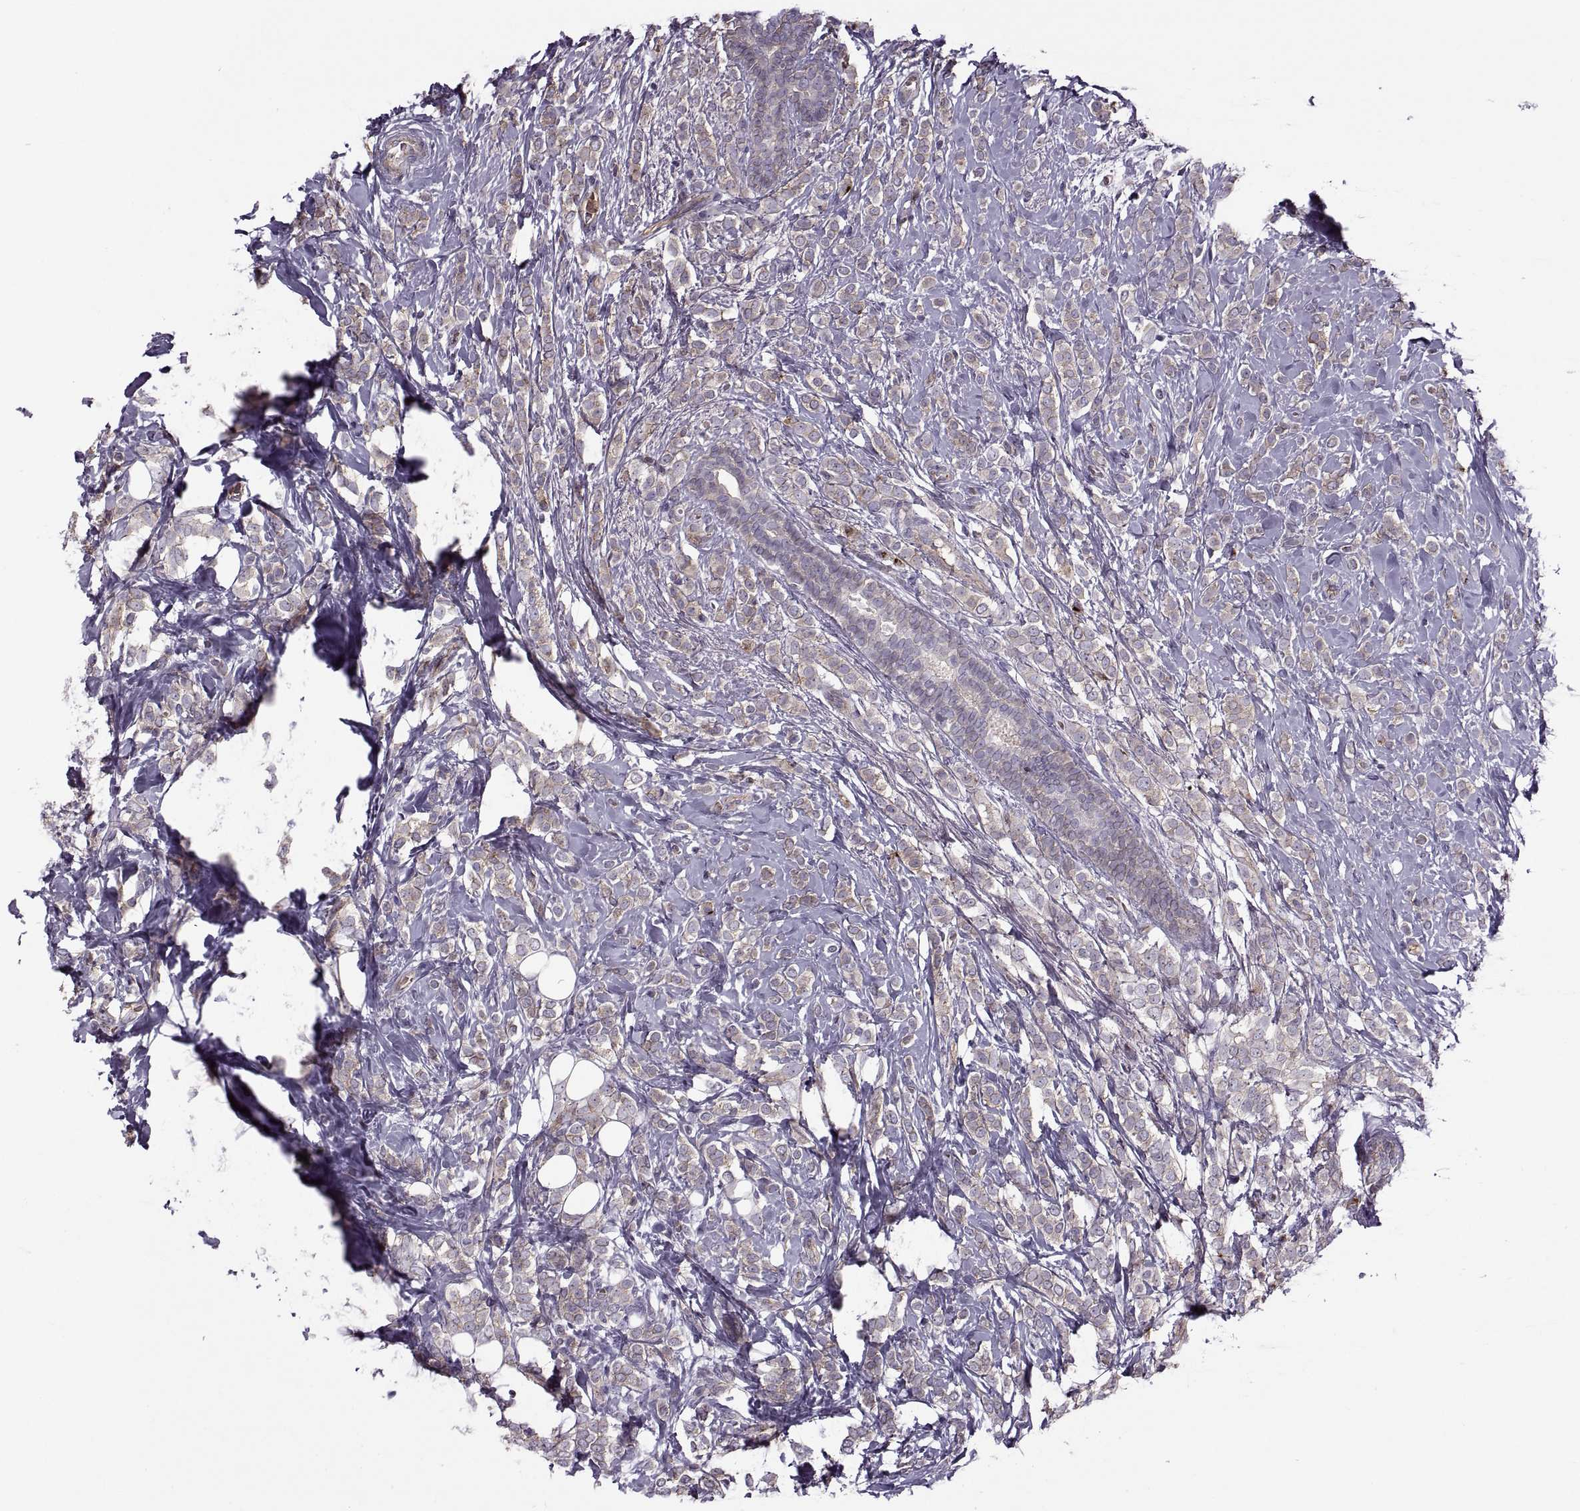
{"staining": {"intensity": "weak", "quantity": ">75%", "location": "cytoplasmic/membranous"}, "tissue": "breast cancer", "cell_type": "Tumor cells", "image_type": "cancer", "snomed": [{"axis": "morphology", "description": "Lobular carcinoma"}, {"axis": "topography", "description": "Breast"}], "caption": "Immunohistochemistry (DAB (3,3'-diaminobenzidine)) staining of human breast cancer (lobular carcinoma) exhibits weak cytoplasmic/membranous protein positivity in about >75% of tumor cells. (Brightfield microscopy of DAB IHC at high magnification).", "gene": "SLC2A3", "patient": {"sex": "female", "age": 49}}